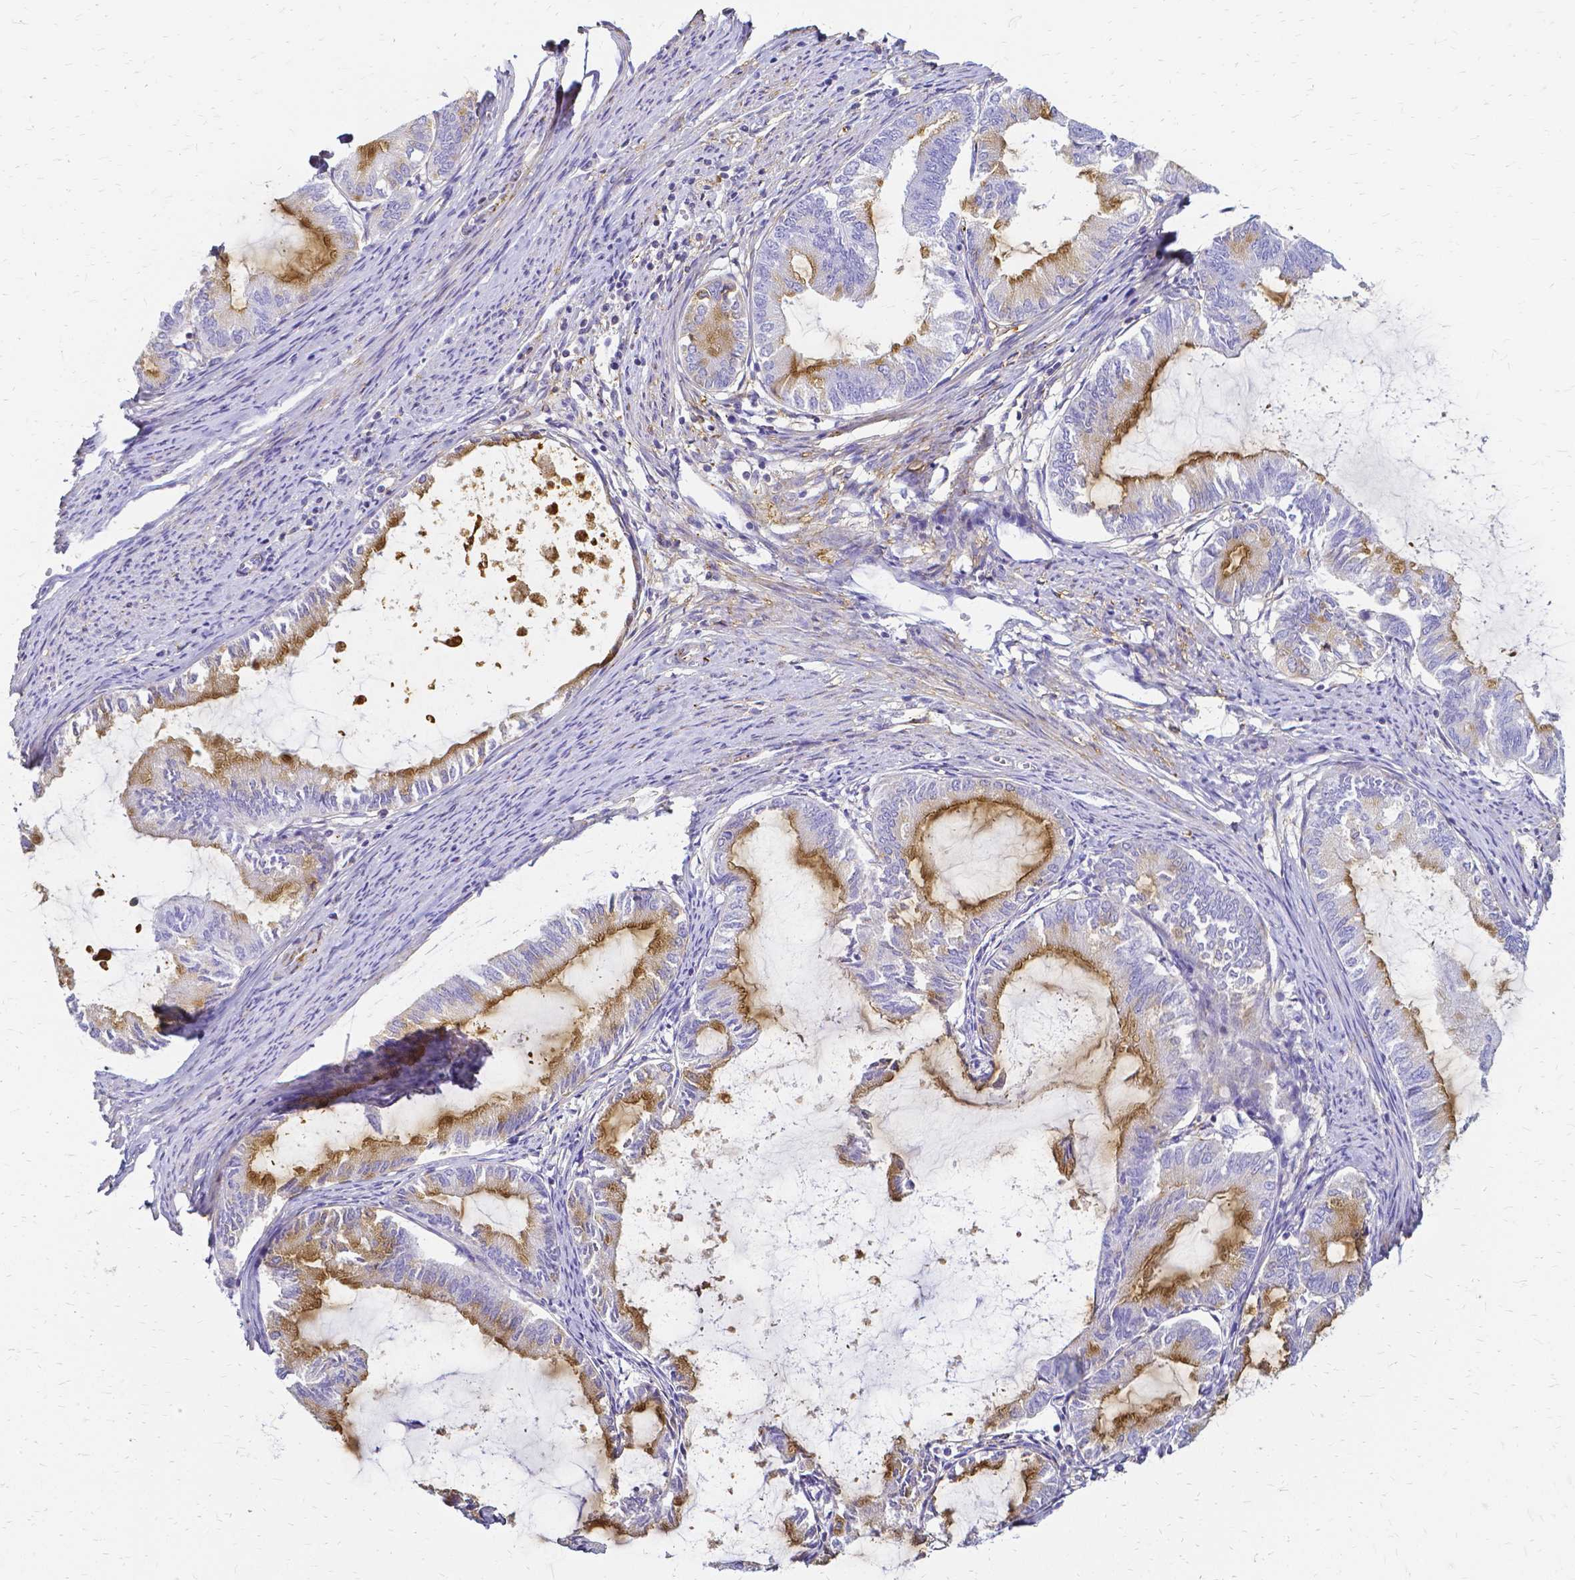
{"staining": {"intensity": "moderate", "quantity": "25%-75%", "location": "cytoplasmic/membranous"}, "tissue": "endometrial cancer", "cell_type": "Tumor cells", "image_type": "cancer", "snomed": [{"axis": "morphology", "description": "Adenocarcinoma, NOS"}, {"axis": "topography", "description": "Endometrium"}], "caption": "The micrograph shows staining of endometrial cancer, revealing moderate cytoplasmic/membranous protein positivity (brown color) within tumor cells.", "gene": "HSPA12A", "patient": {"sex": "female", "age": 86}}